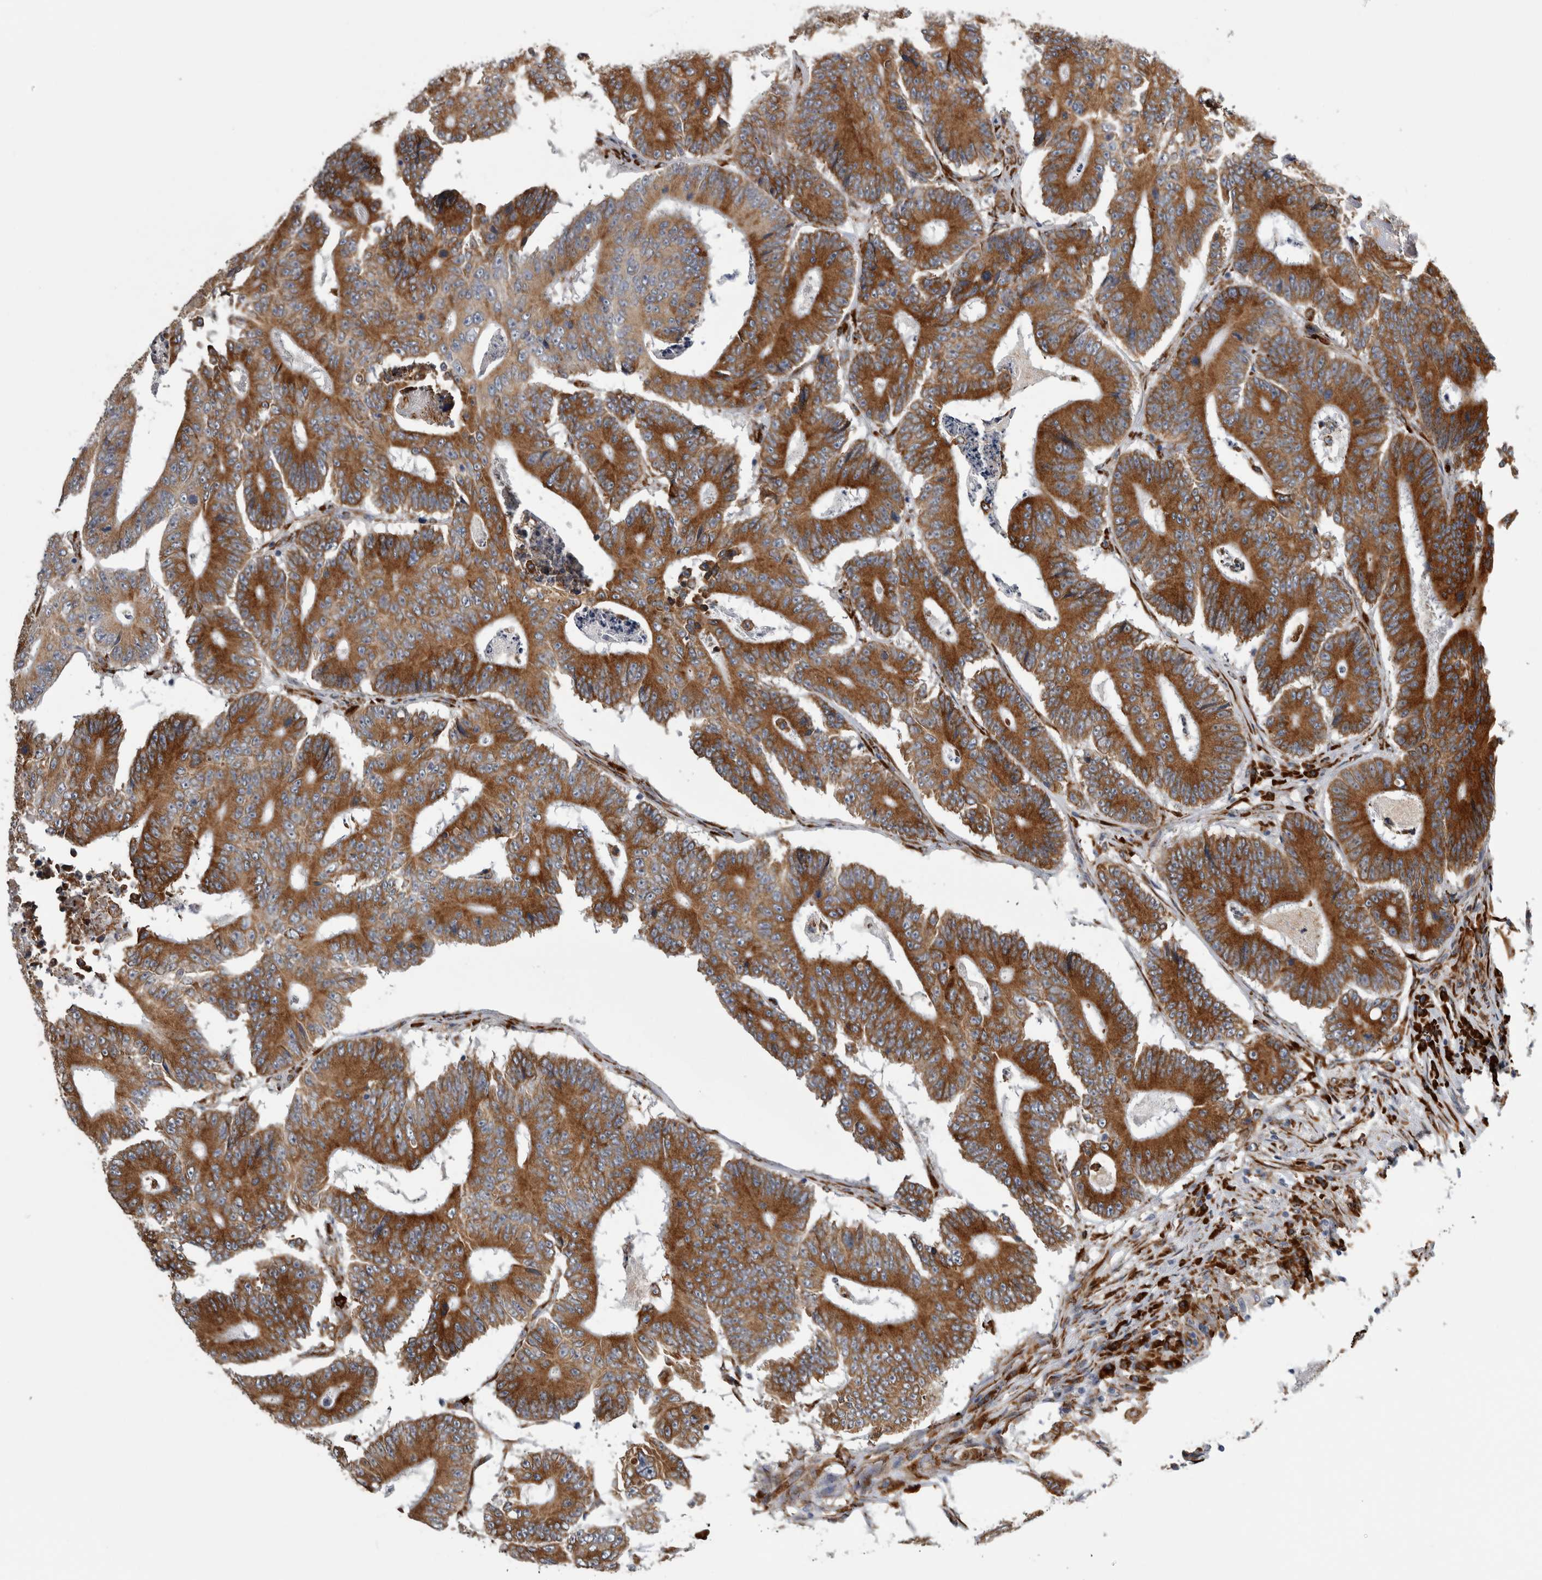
{"staining": {"intensity": "strong", "quantity": ">75%", "location": "cytoplasmic/membranous"}, "tissue": "colorectal cancer", "cell_type": "Tumor cells", "image_type": "cancer", "snomed": [{"axis": "morphology", "description": "Adenocarcinoma, NOS"}, {"axis": "topography", "description": "Colon"}], "caption": "Immunohistochemical staining of colorectal adenocarcinoma reveals high levels of strong cytoplasmic/membranous protein expression in about >75% of tumor cells.", "gene": "FHIP2B", "patient": {"sex": "male", "age": 83}}